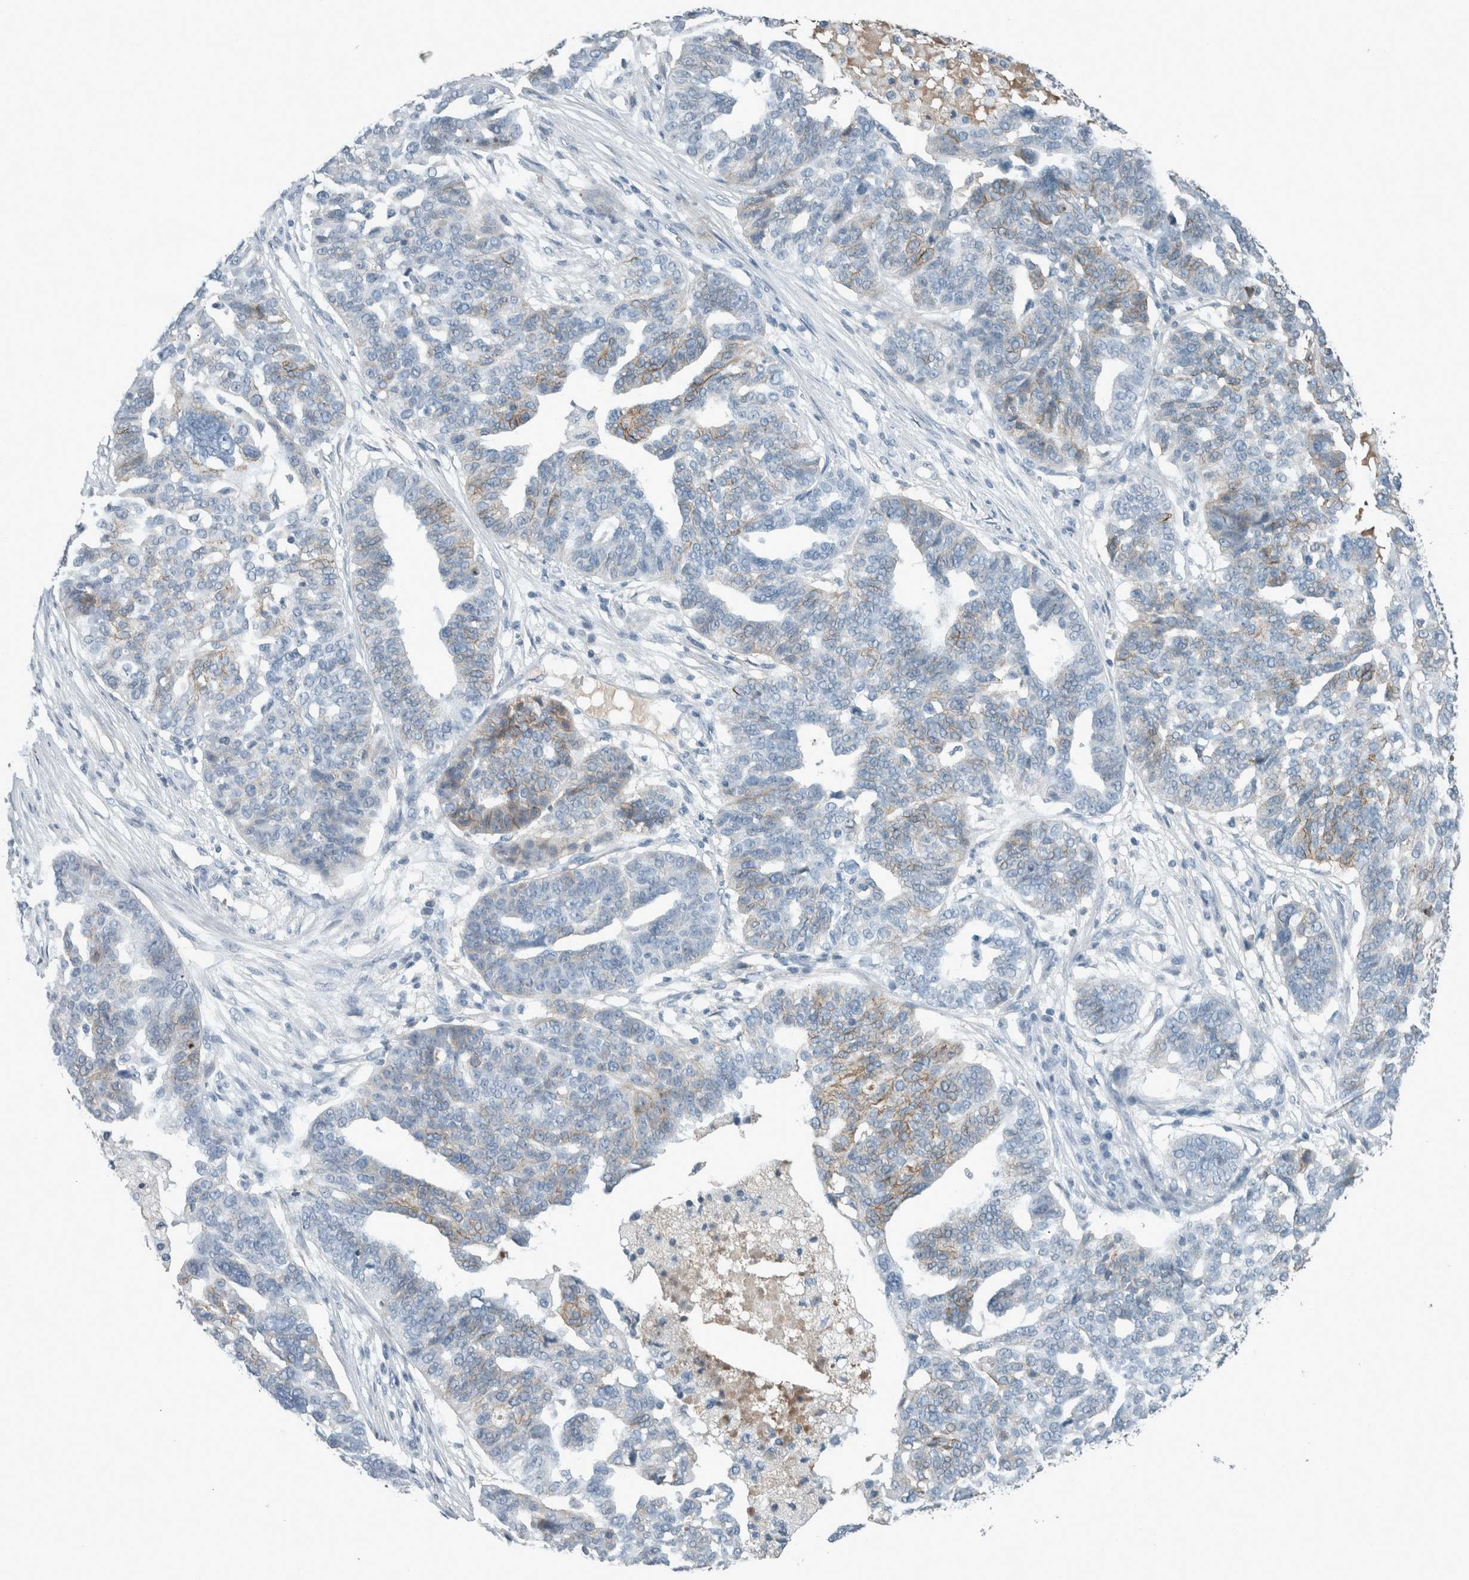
{"staining": {"intensity": "weak", "quantity": "<25%", "location": "cytoplasmic/membranous"}, "tissue": "ovarian cancer", "cell_type": "Tumor cells", "image_type": "cancer", "snomed": [{"axis": "morphology", "description": "Cystadenocarcinoma, serous, NOS"}, {"axis": "topography", "description": "Ovary"}], "caption": "This is an immunohistochemistry micrograph of ovarian serous cystadenocarcinoma. There is no expression in tumor cells.", "gene": "CHL1", "patient": {"sex": "female", "age": 59}}